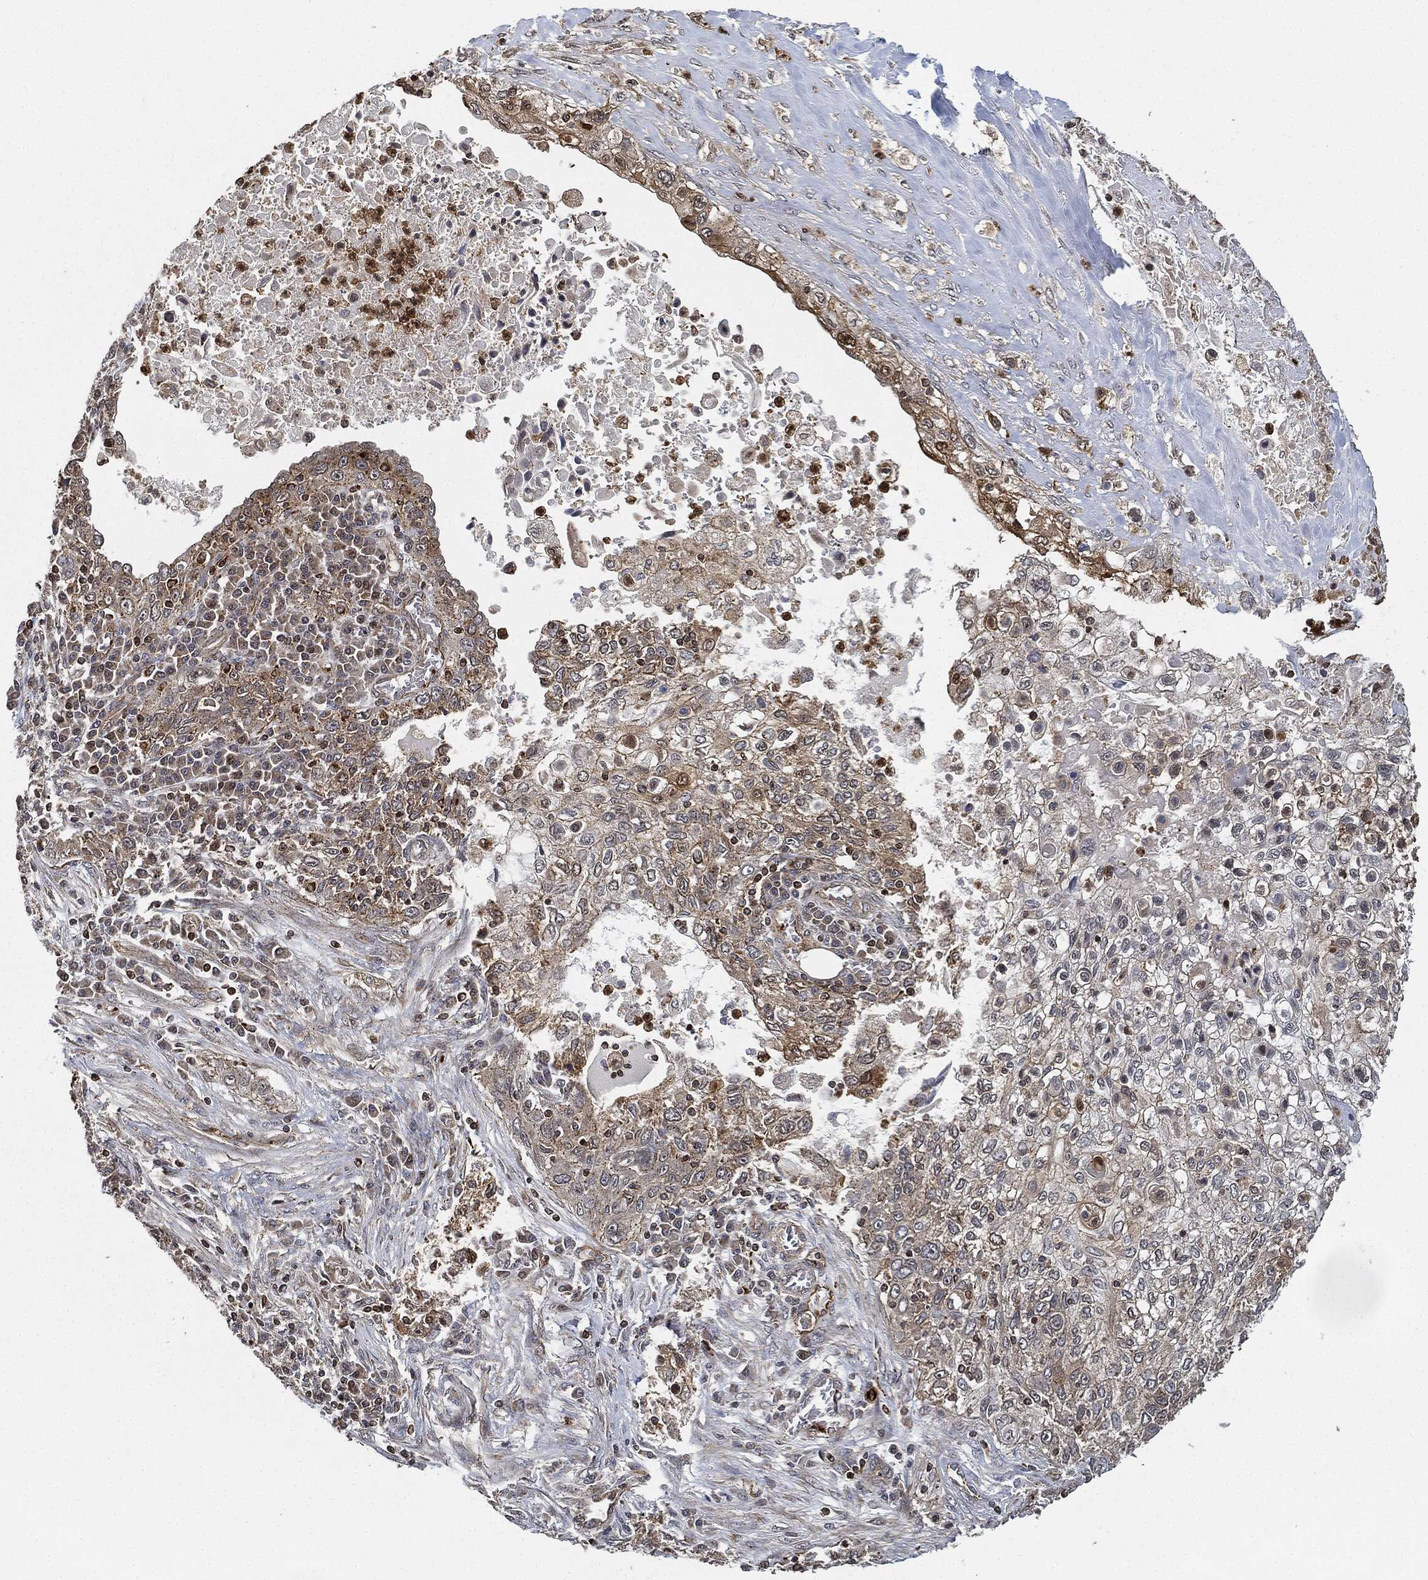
{"staining": {"intensity": "strong", "quantity": "<25%", "location": "cytoplasmic/membranous"}, "tissue": "lung cancer", "cell_type": "Tumor cells", "image_type": "cancer", "snomed": [{"axis": "morphology", "description": "Squamous cell carcinoma, NOS"}, {"axis": "topography", "description": "Lung"}], "caption": "The immunohistochemical stain labels strong cytoplasmic/membranous staining in tumor cells of lung cancer tissue.", "gene": "MAP3K3", "patient": {"sex": "female", "age": 69}}